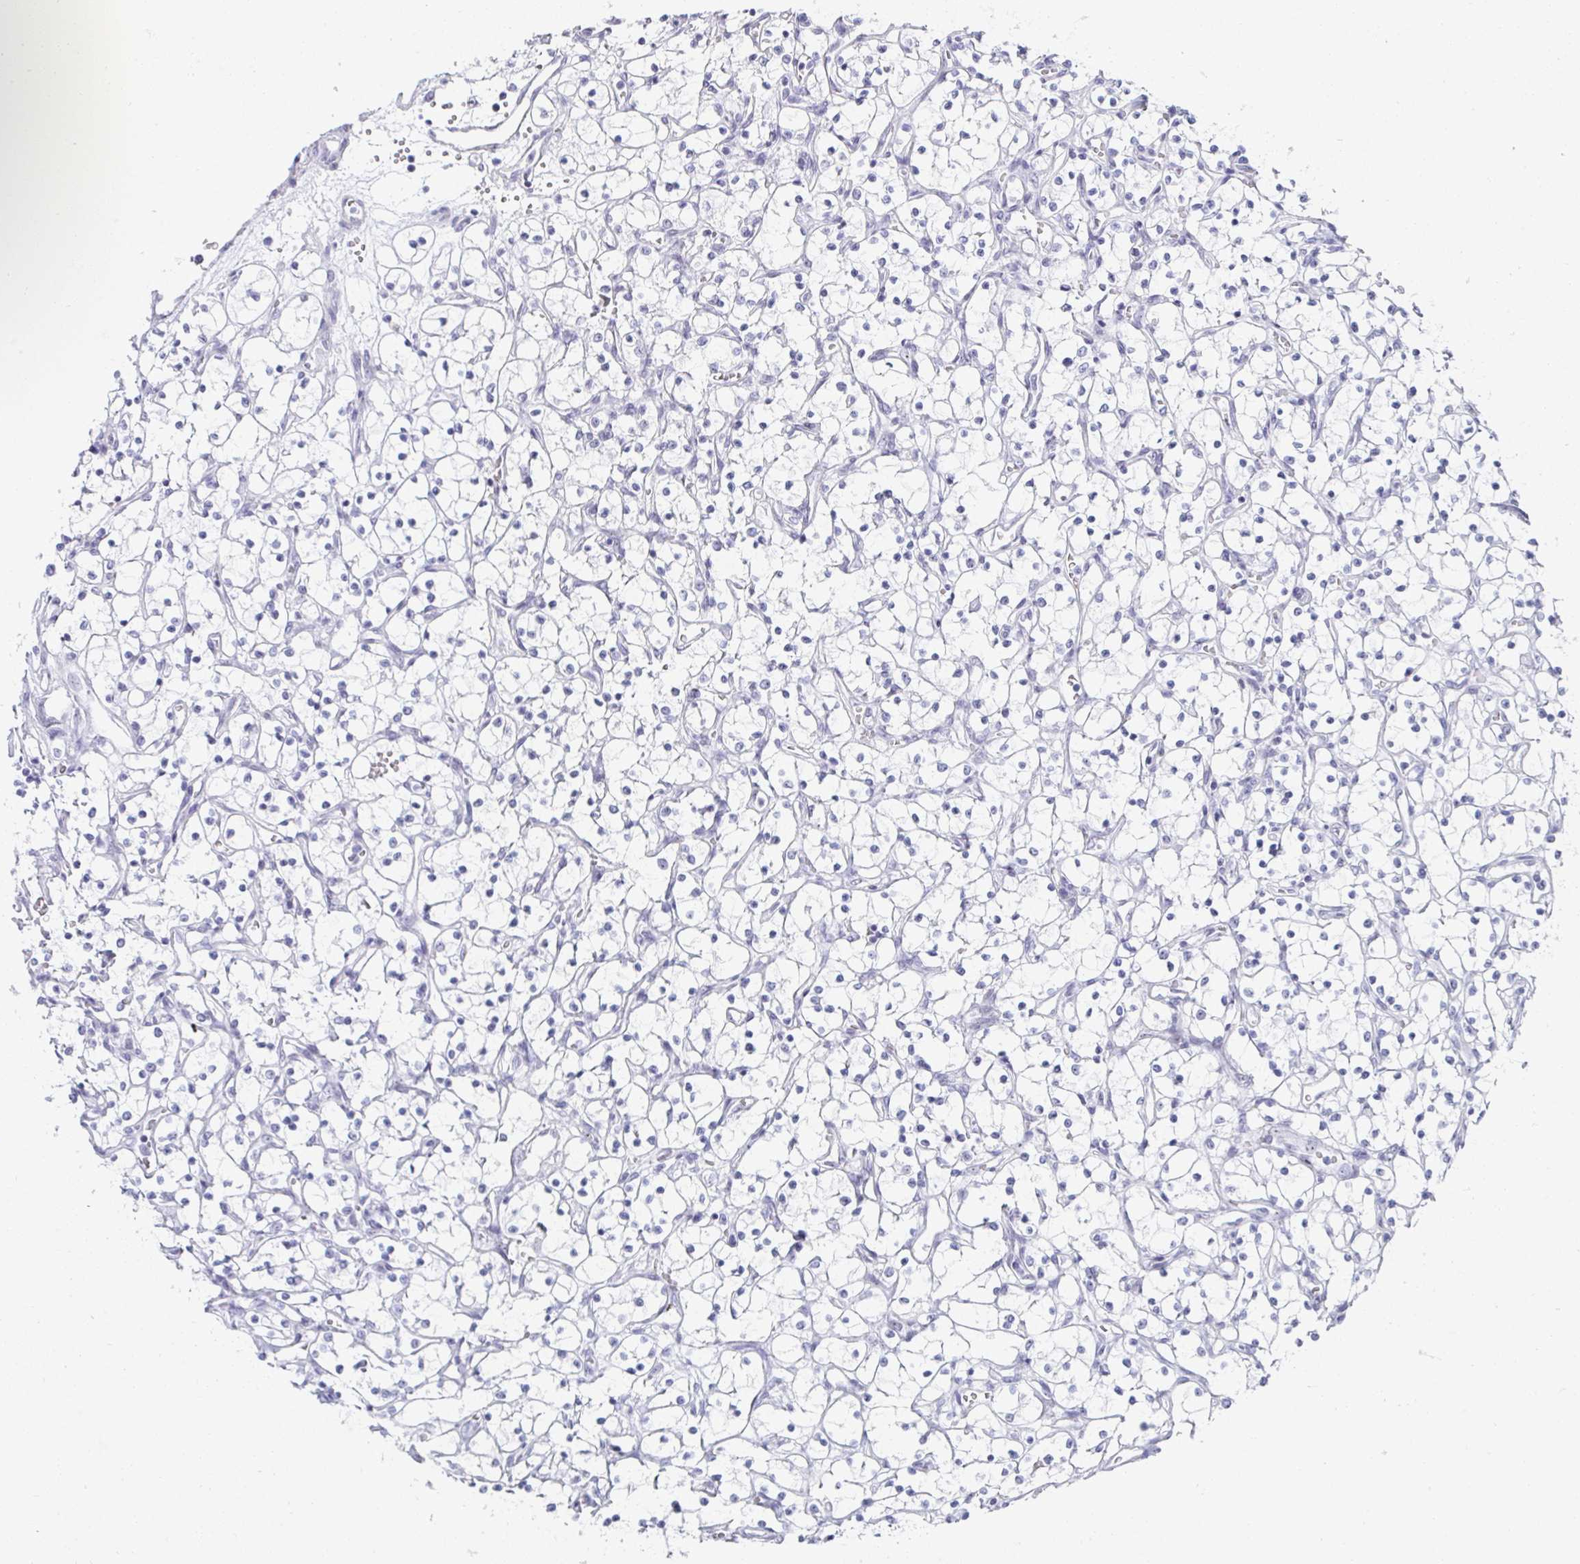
{"staining": {"intensity": "negative", "quantity": "none", "location": "none"}, "tissue": "renal cancer", "cell_type": "Tumor cells", "image_type": "cancer", "snomed": [{"axis": "morphology", "description": "Adenocarcinoma, NOS"}, {"axis": "topography", "description": "Kidney"}], "caption": "Immunohistochemistry of human renal adenocarcinoma demonstrates no staining in tumor cells.", "gene": "NOP10", "patient": {"sex": "female", "age": 69}}